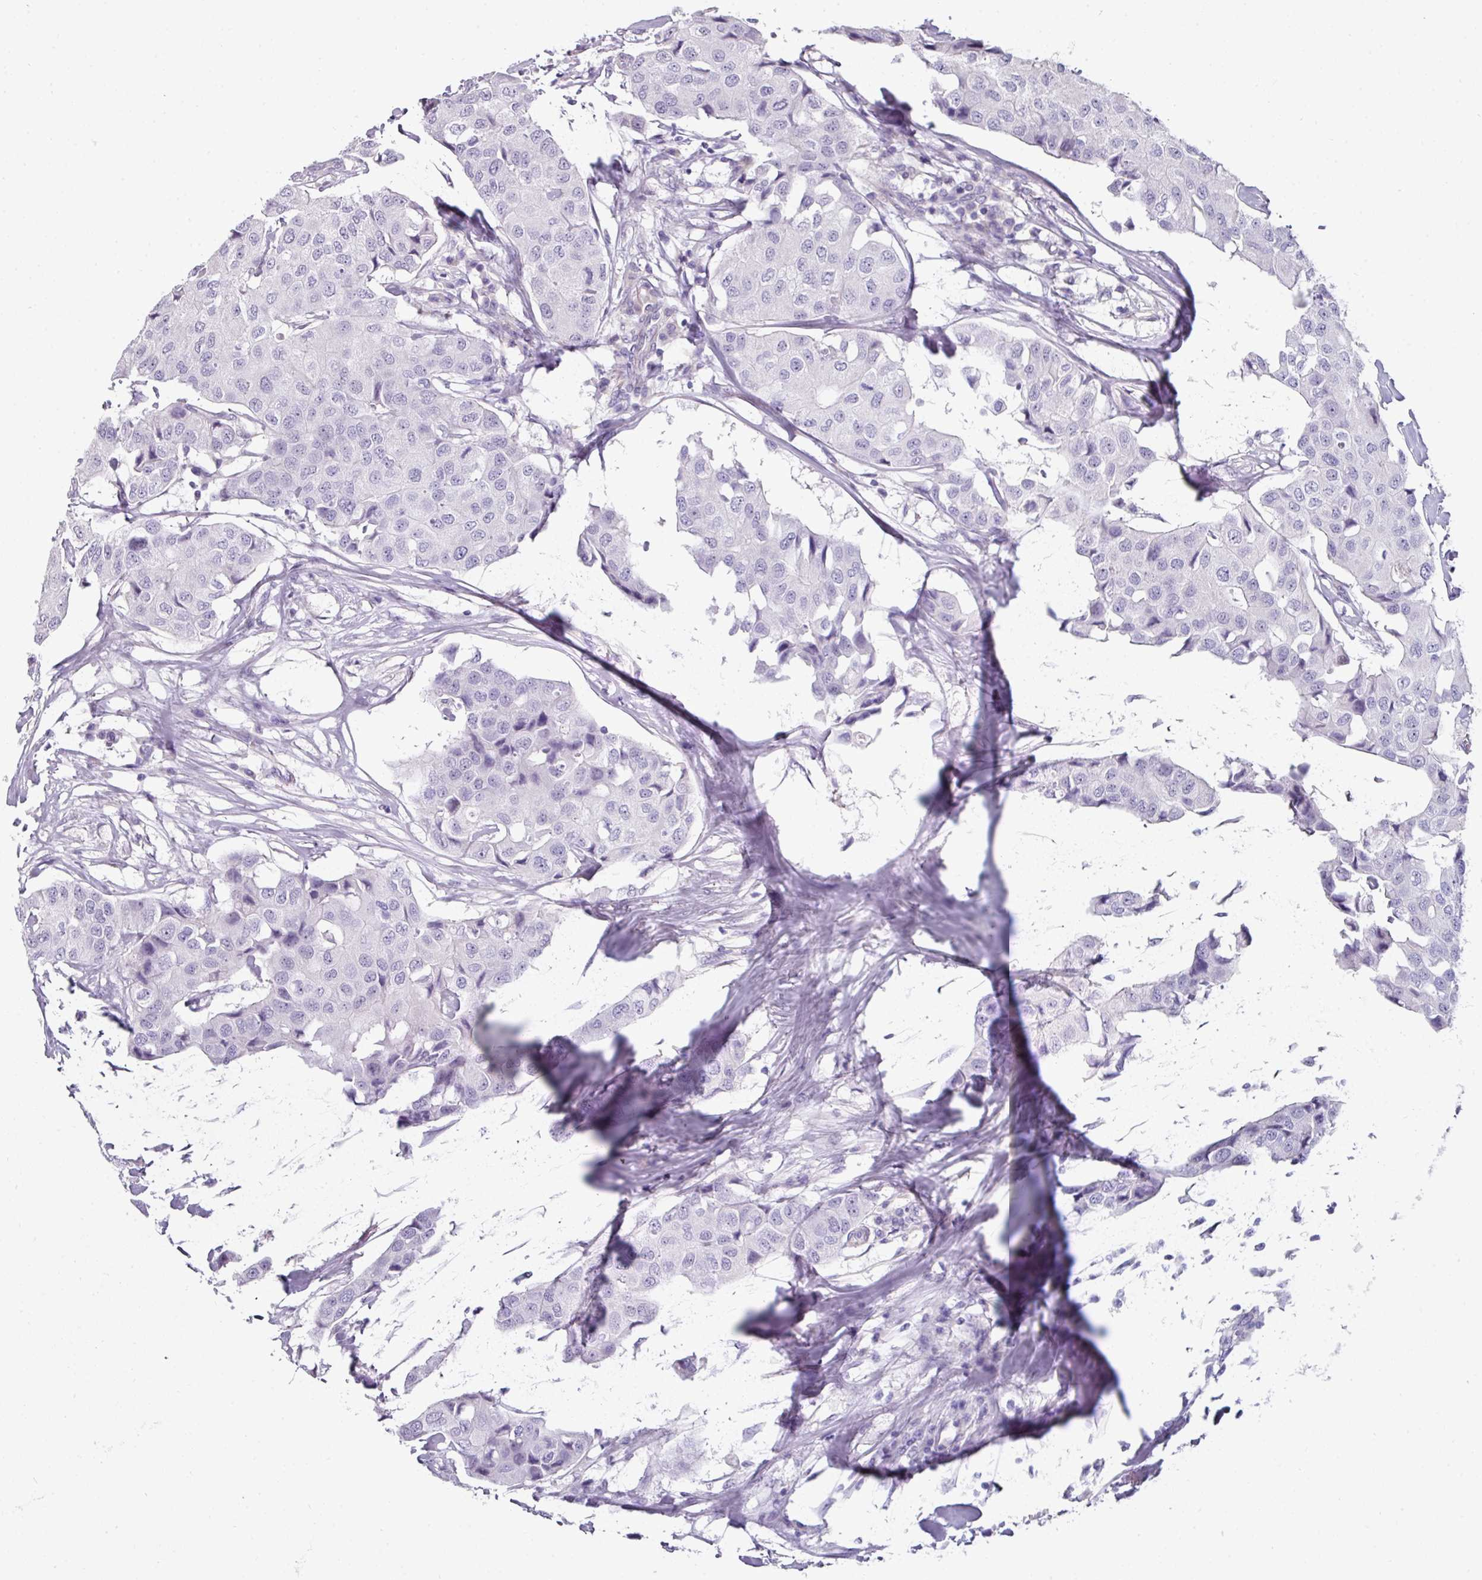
{"staining": {"intensity": "negative", "quantity": "none", "location": "none"}, "tissue": "breast cancer", "cell_type": "Tumor cells", "image_type": "cancer", "snomed": [{"axis": "morphology", "description": "Duct carcinoma"}, {"axis": "topography", "description": "Breast"}], "caption": "Tumor cells show no significant expression in intraductal carcinoma (breast). (Brightfield microscopy of DAB (3,3'-diaminobenzidine) immunohistochemistry (IHC) at high magnification).", "gene": "EYA3", "patient": {"sex": "female", "age": 80}}